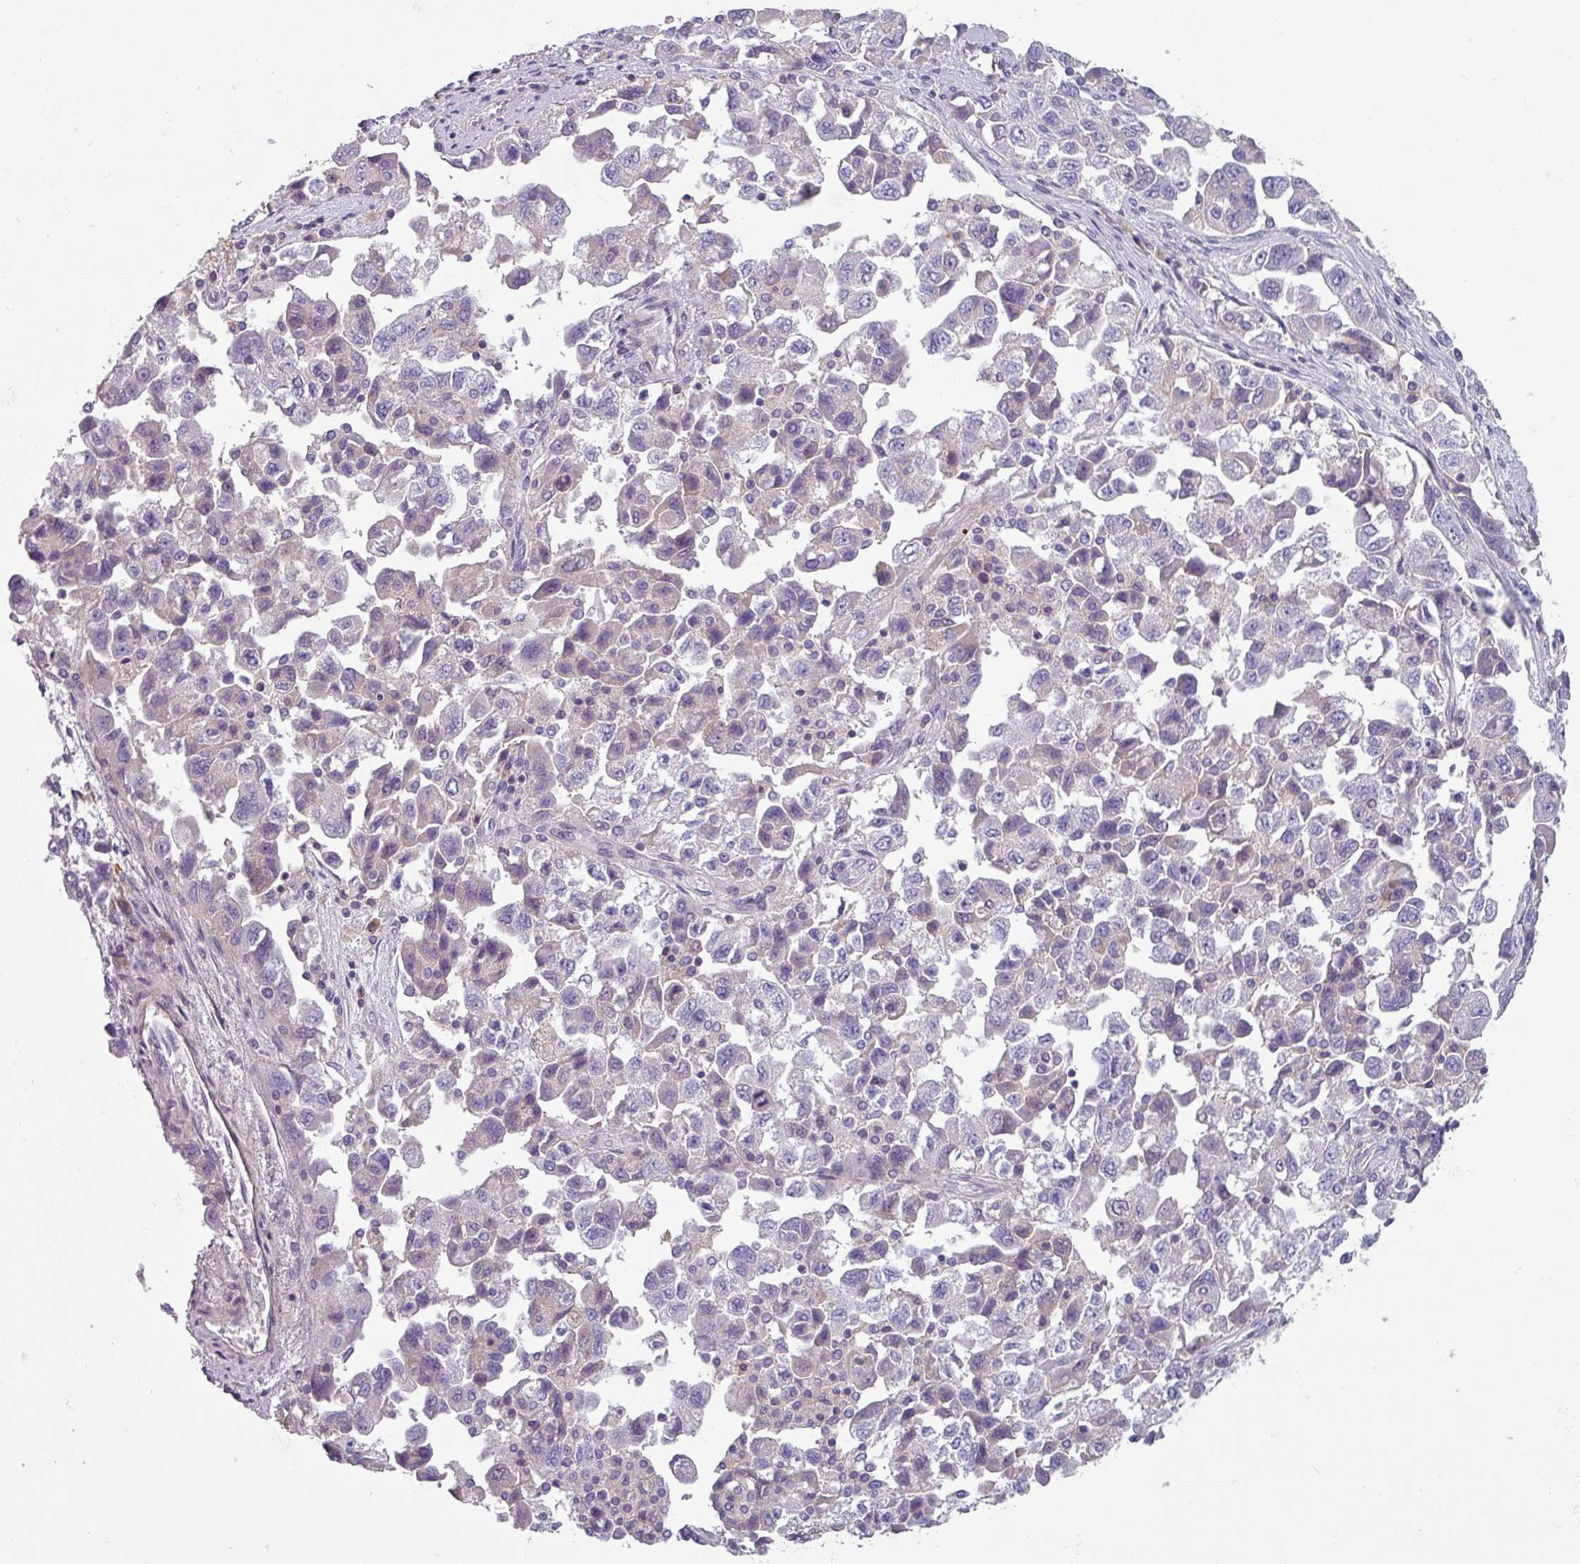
{"staining": {"intensity": "negative", "quantity": "none", "location": "none"}, "tissue": "ovarian cancer", "cell_type": "Tumor cells", "image_type": "cancer", "snomed": [{"axis": "morphology", "description": "Carcinoma, NOS"}, {"axis": "morphology", "description": "Cystadenocarcinoma, serous, NOS"}, {"axis": "topography", "description": "Ovary"}], "caption": "This photomicrograph is of ovarian serous cystadenocarcinoma stained with immunohistochemistry to label a protein in brown with the nuclei are counter-stained blue. There is no positivity in tumor cells.", "gene": "TMEM132A", "patient": {"sex": "female", "age": 69}}